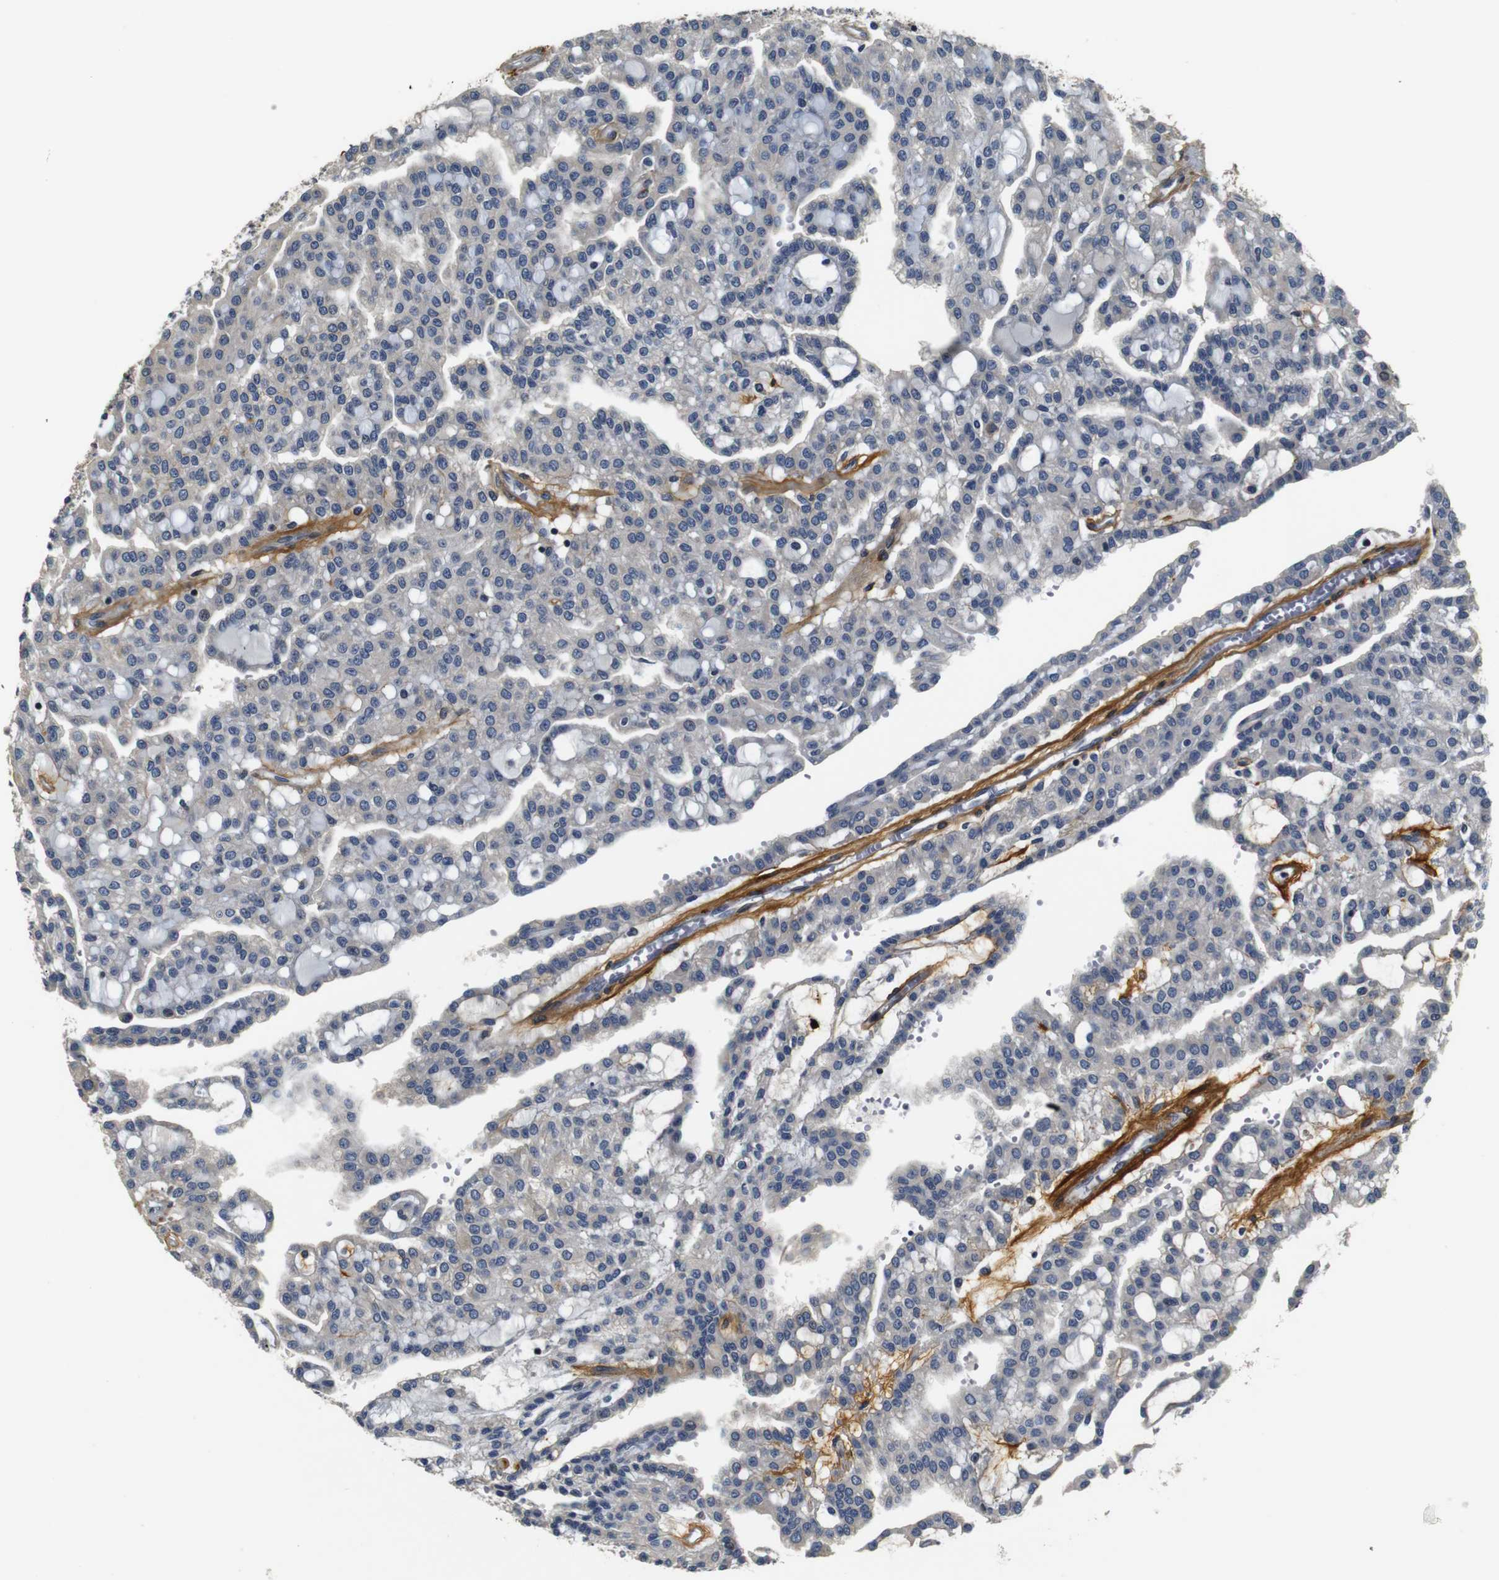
{"staining": {"intensity": "negative", "quantity": "none", "location": "none"}, "tissue": "renal cancer", "cell_type": "Tumor cells", "image_type": "cancer", "snomed": [{"axis": "morphology", "description": "Adenocarcinoma, NOS"}, {"axis": "topography", "description": "Kidney"}], "caption": "High magnification brightfield microscopy of renal cancer stained with DAB (3,3'-diaminobenzidine) (brown) and counterstained with hematoxylin (blue): tumor cells show no significant staining.", "gene": "COL1A1", "patient": {"sex": "male", "age": 63}}